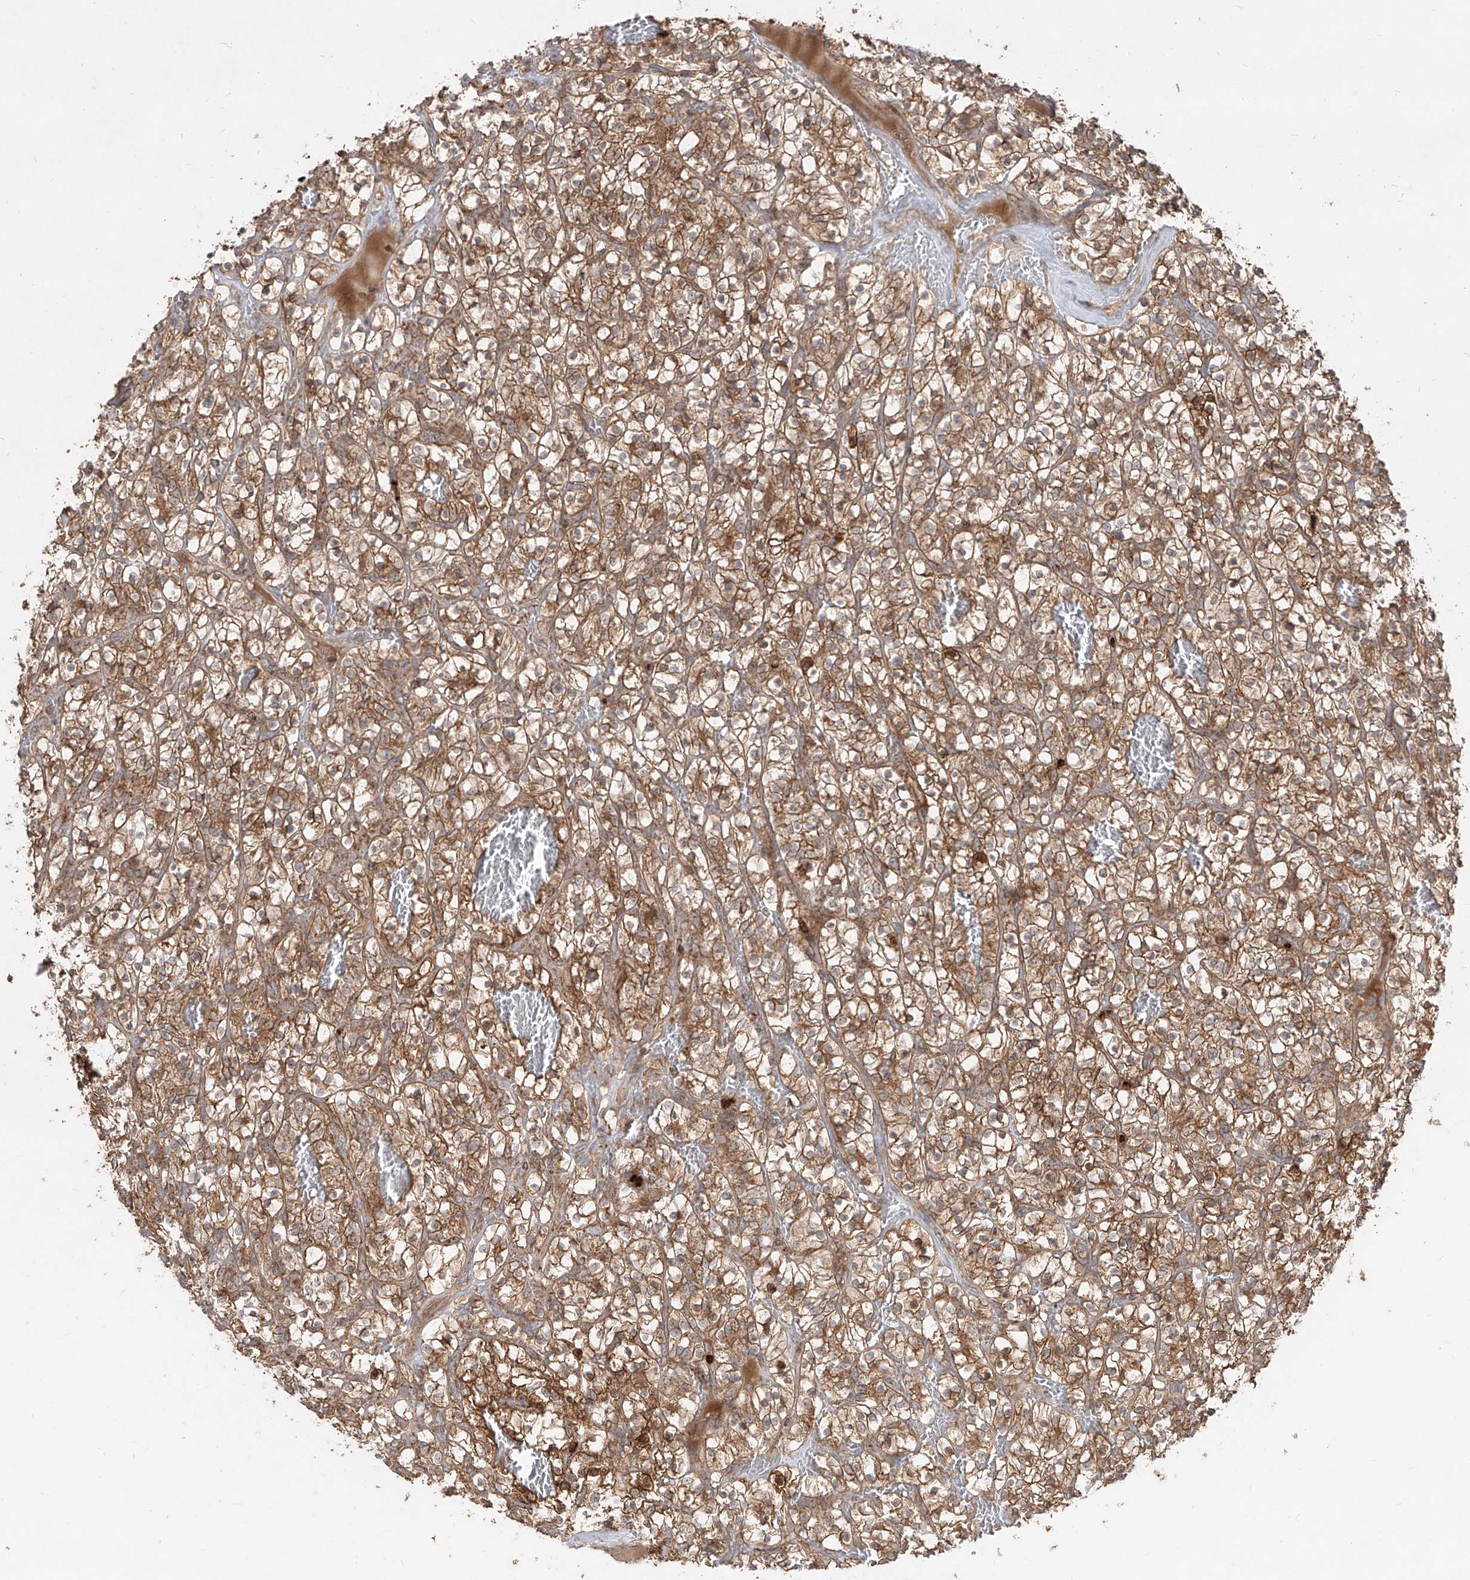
{"staining": {"intensity": "moderate", "quantity": ">75%", "location": "cytoplasmic/membranous"}, "tissue": "renal cancer", "cell_type": "Tumor cells", "image_type": "cancer", "snomed": [{"axis": "morphology", "description": "Adenocarcinoma, NOS"}, {"axis": "topography", "description": "Kidney"}], "caption": "A micrograph of human renal cancer (adenocarcinoma) stained for a protein exhibits moderate cytoplasmic/membranous brown staining in tumor cells. Nuclei are stained in blue.", "gene": "AIM2", "patient": {"sex": "female", "age": 57}}